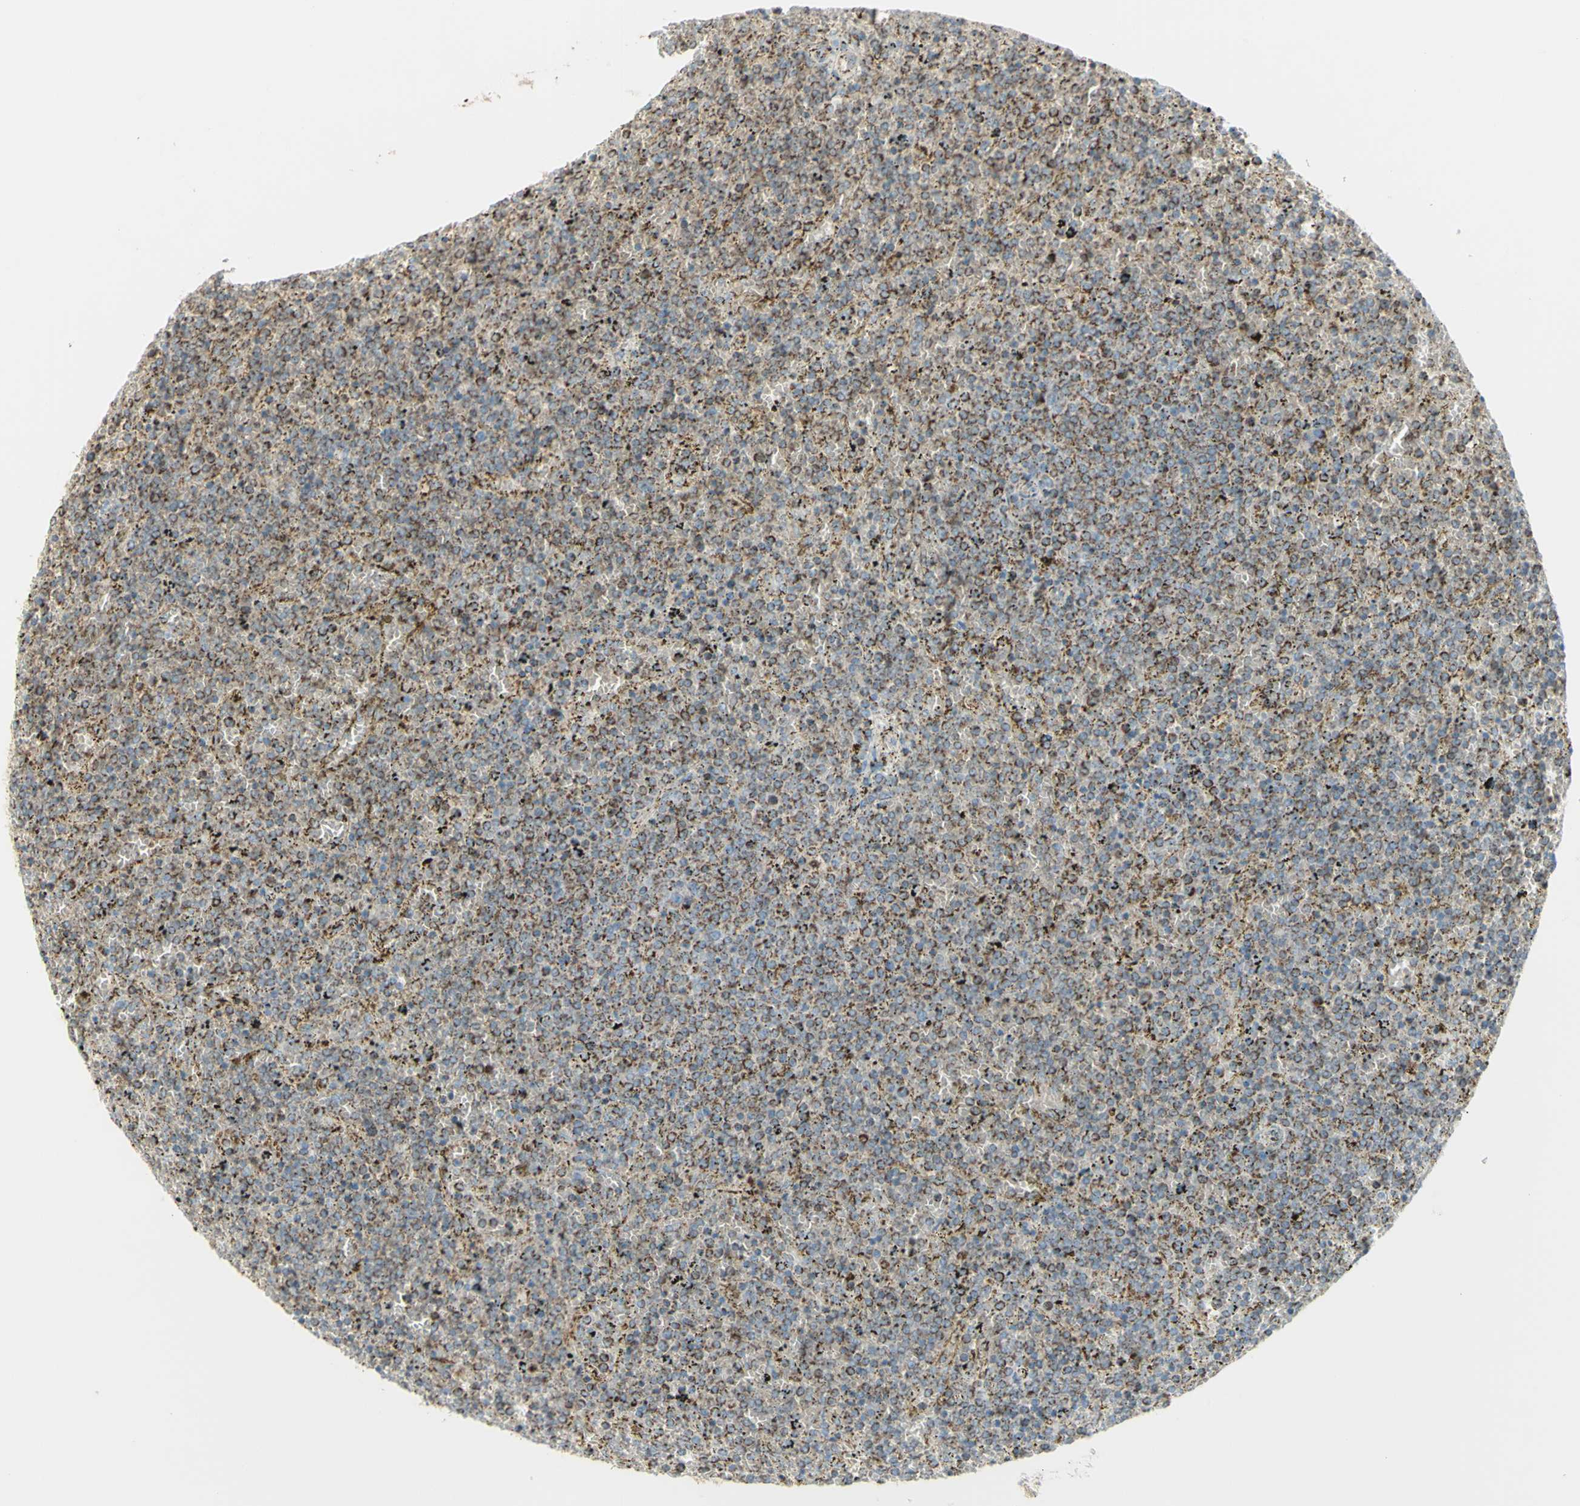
{"staining": {"intensity": "strong", "quantity": "25%-75%", "location": "cytoplasmic/membranous"}, "tissue": "lymphoma", "cell_type": "Tumor cells", "image_type": "cancer", "snomed": [{"axis": "morphology", "description": "Malignant lymphoma, non-Hodgkin's type, Low grade"}, {"axis": "topography", "description": "Spleen"}], "caption": "Protein expression analysis of human lymphoma reveals strong cytoplasmic/membranous staining in about 25%-75% of tumor cells.", "gene": "LETM1", "patient": {"sex": "female", "age": 77}}